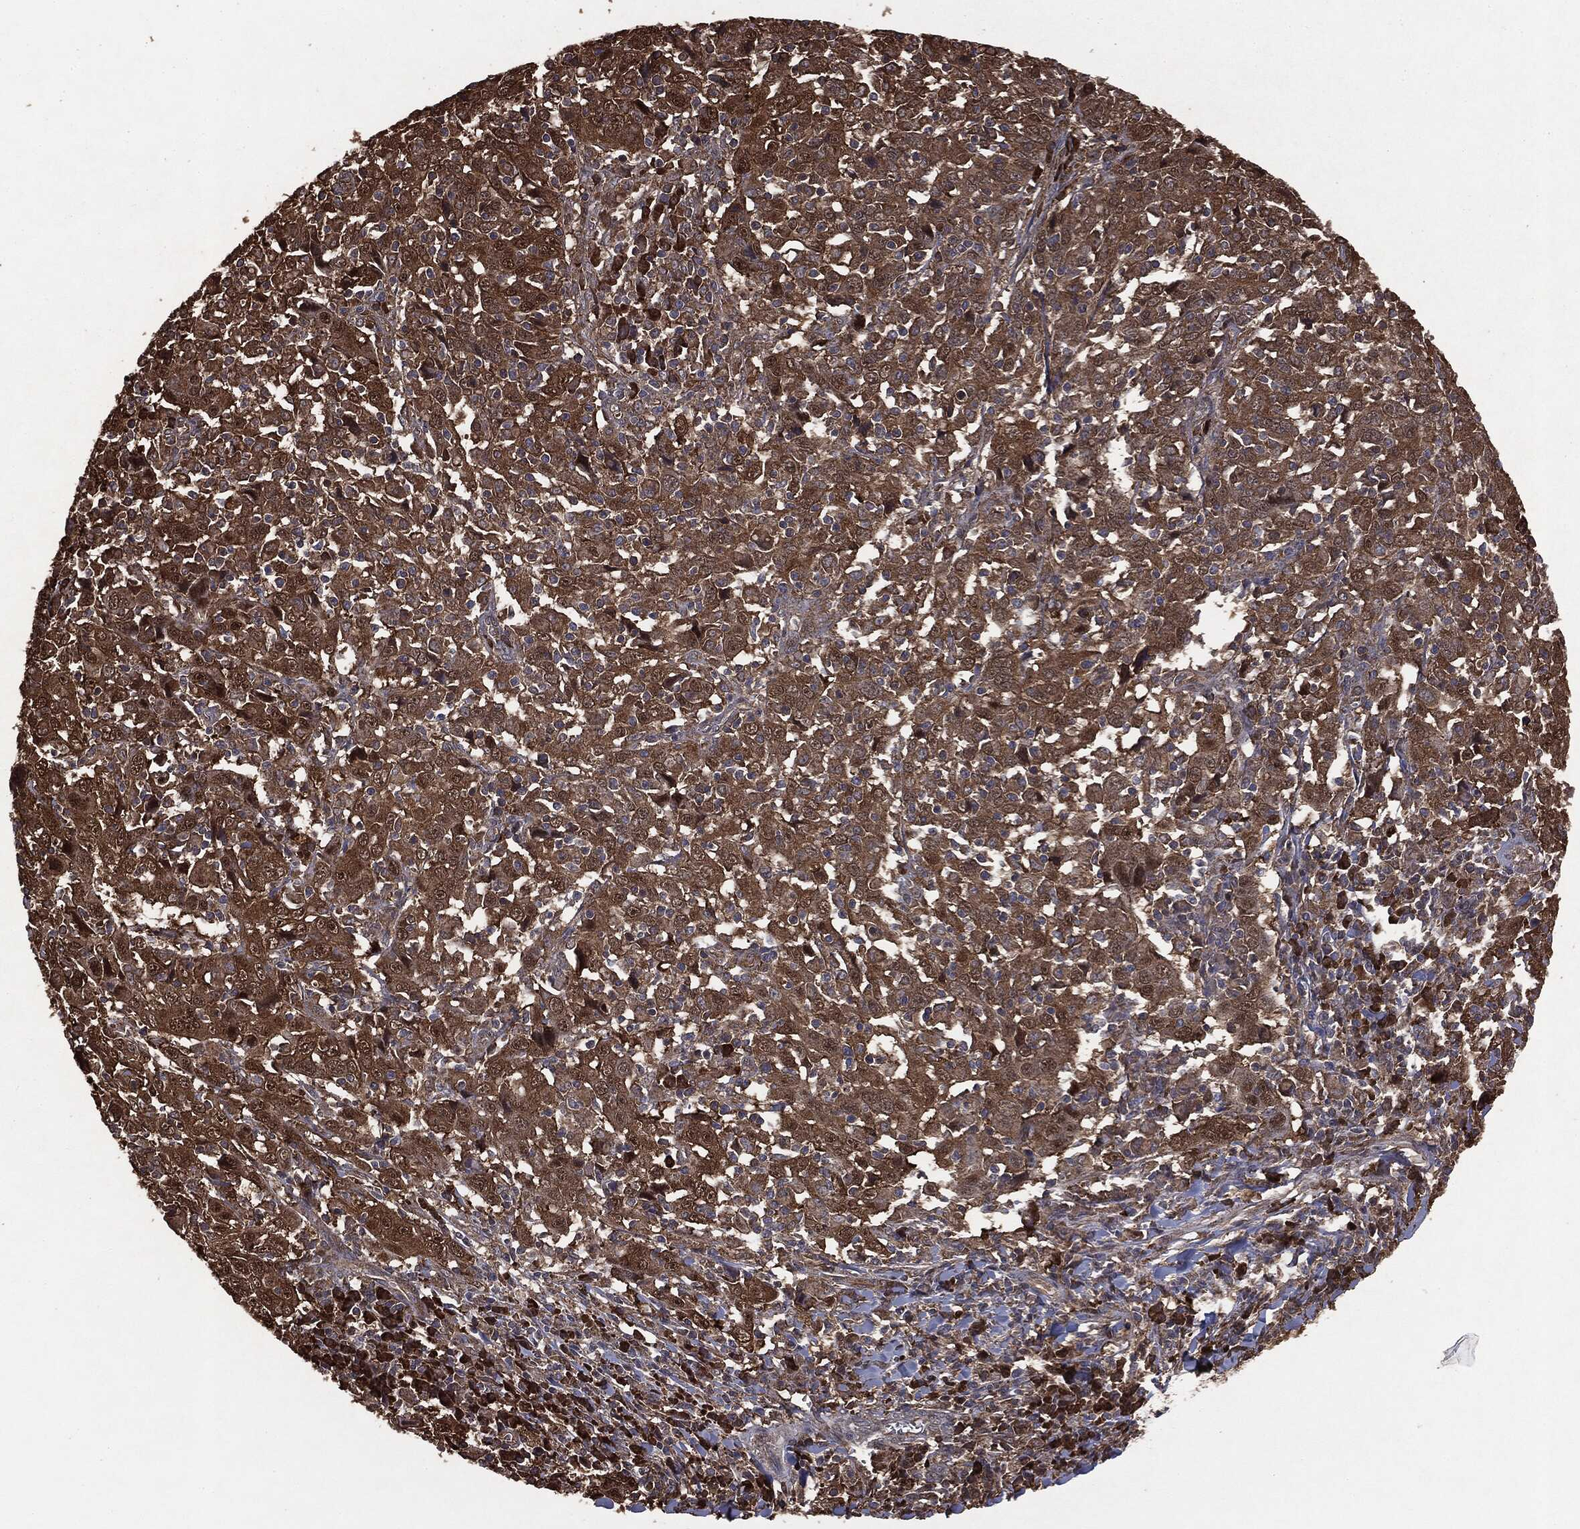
{"staining": {"intensity": "strong", "quantity": ">75%", "location": "cytoplasmic/membranous"}, "tissue": "cervical cancer", "cell_type": "Tumor cells", "image_type": "cancer", "snomed": [{"axis": "morphology", "description": "Squamous cell carcinoma, NOS"}, {"axis": "topography", "description": "Cervix"}], "caption": "Approximately >75% of tumor cells in cervical cancer (squamous cell carcinoma) display strong cytoplasmic/membranous protein positivity as visualized by brown immunohistochemical staining.", "gene": "NME1", "patient": {"sex": "female", "age": 46}}